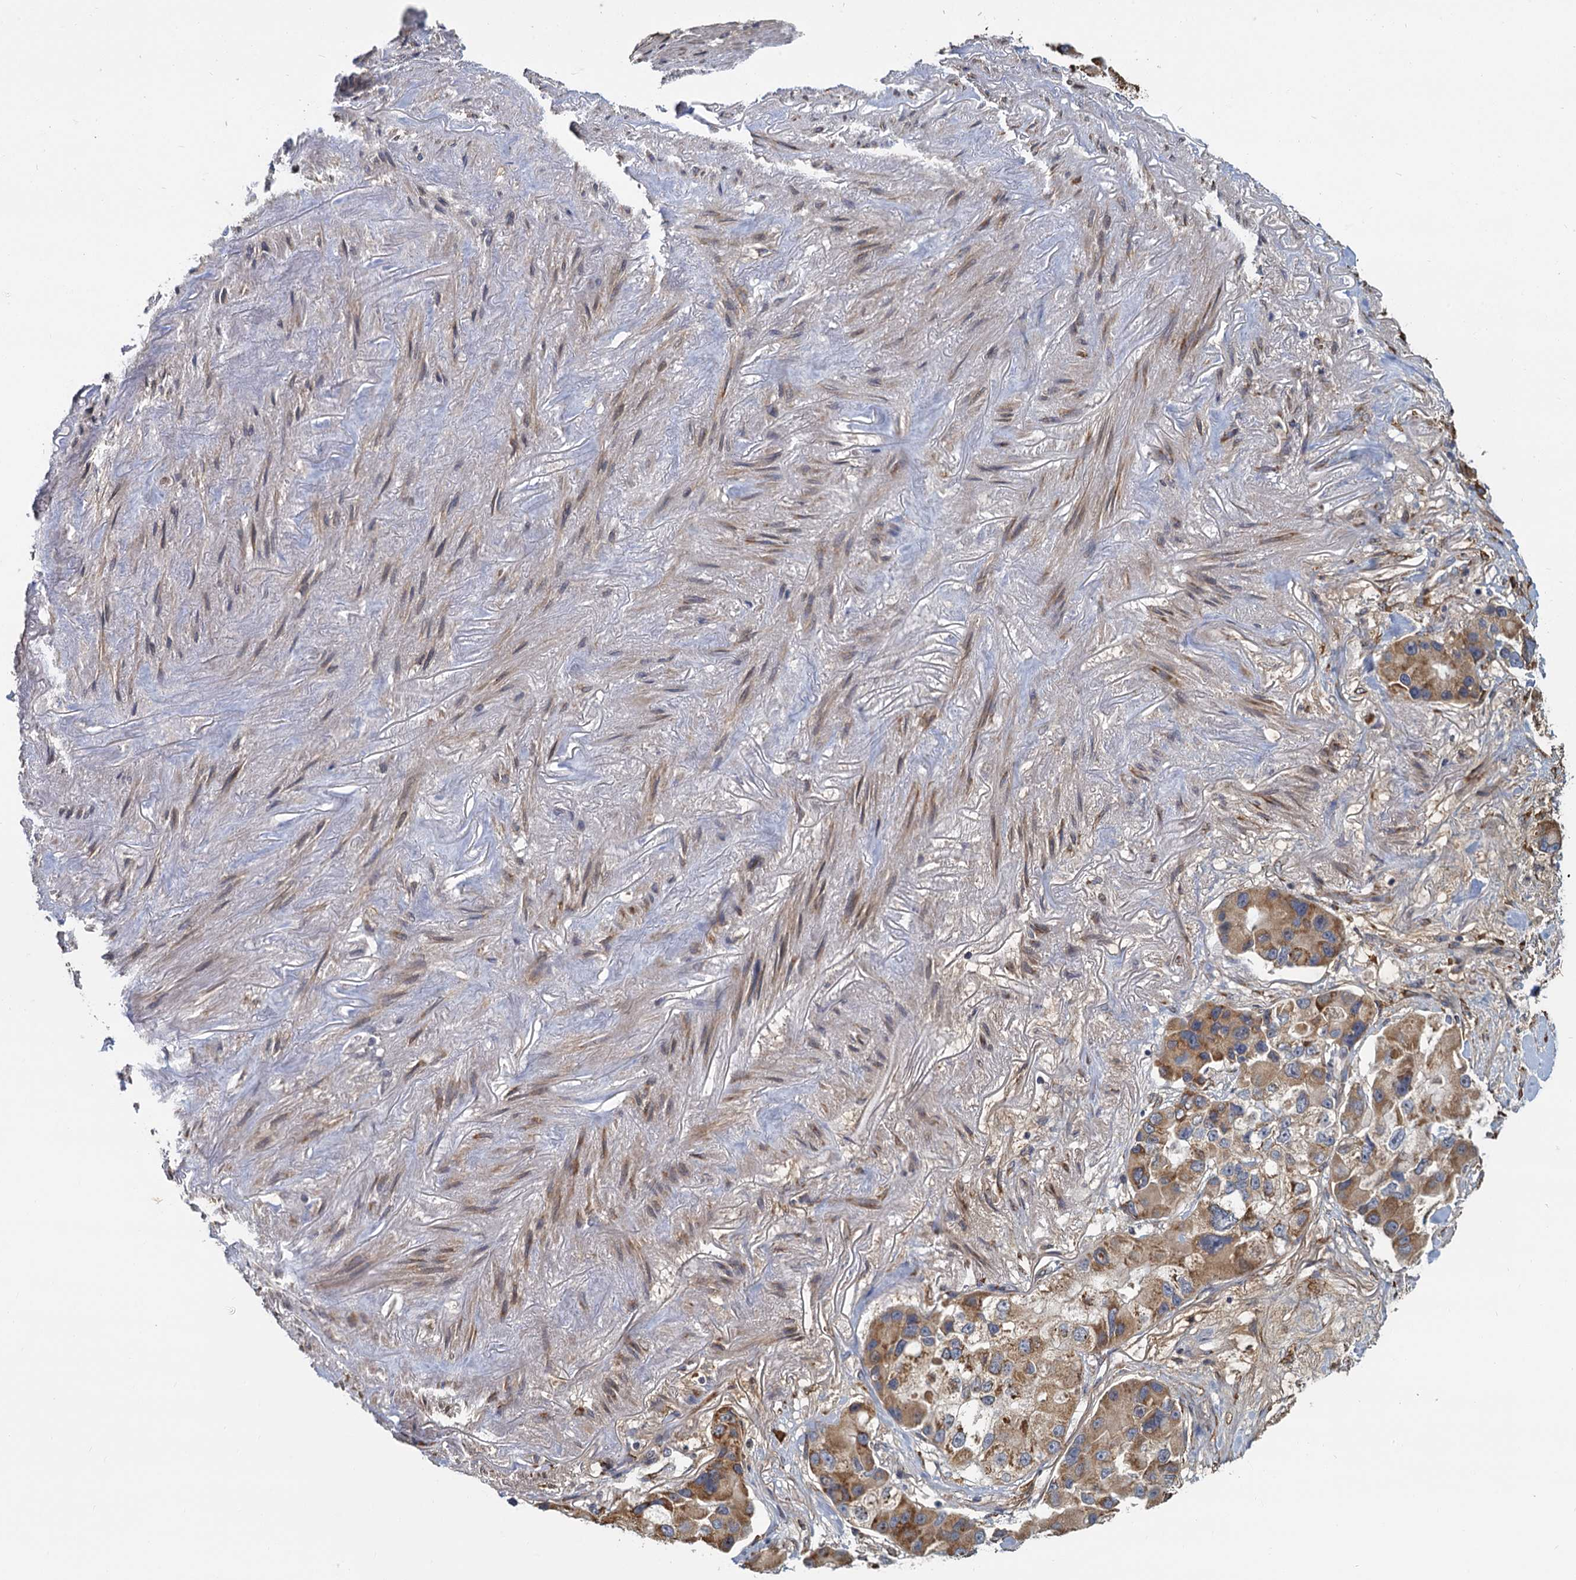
{"staining": {"intensity": "moderate", "quantity": ">75%", "location": "cytoplasmic/membranous"}, "tissue": "lung cancer", "cell_type": "Tumor cells", "image_type": "cancer", "snomed": [{"axis": "morphology", "description": "Adenocarcinoma, NOS"}, {"axis": "topography", "description": "Lung"}], "caption": "Human adenocarcinoma (lung) stained for a protein (brown) demonstrates moderate cytoplasmic/membranous positive staining in approximately >75% of tumor cells.", "gene": "LRRC51", "patient": {"sex": "female", "age": 54}}